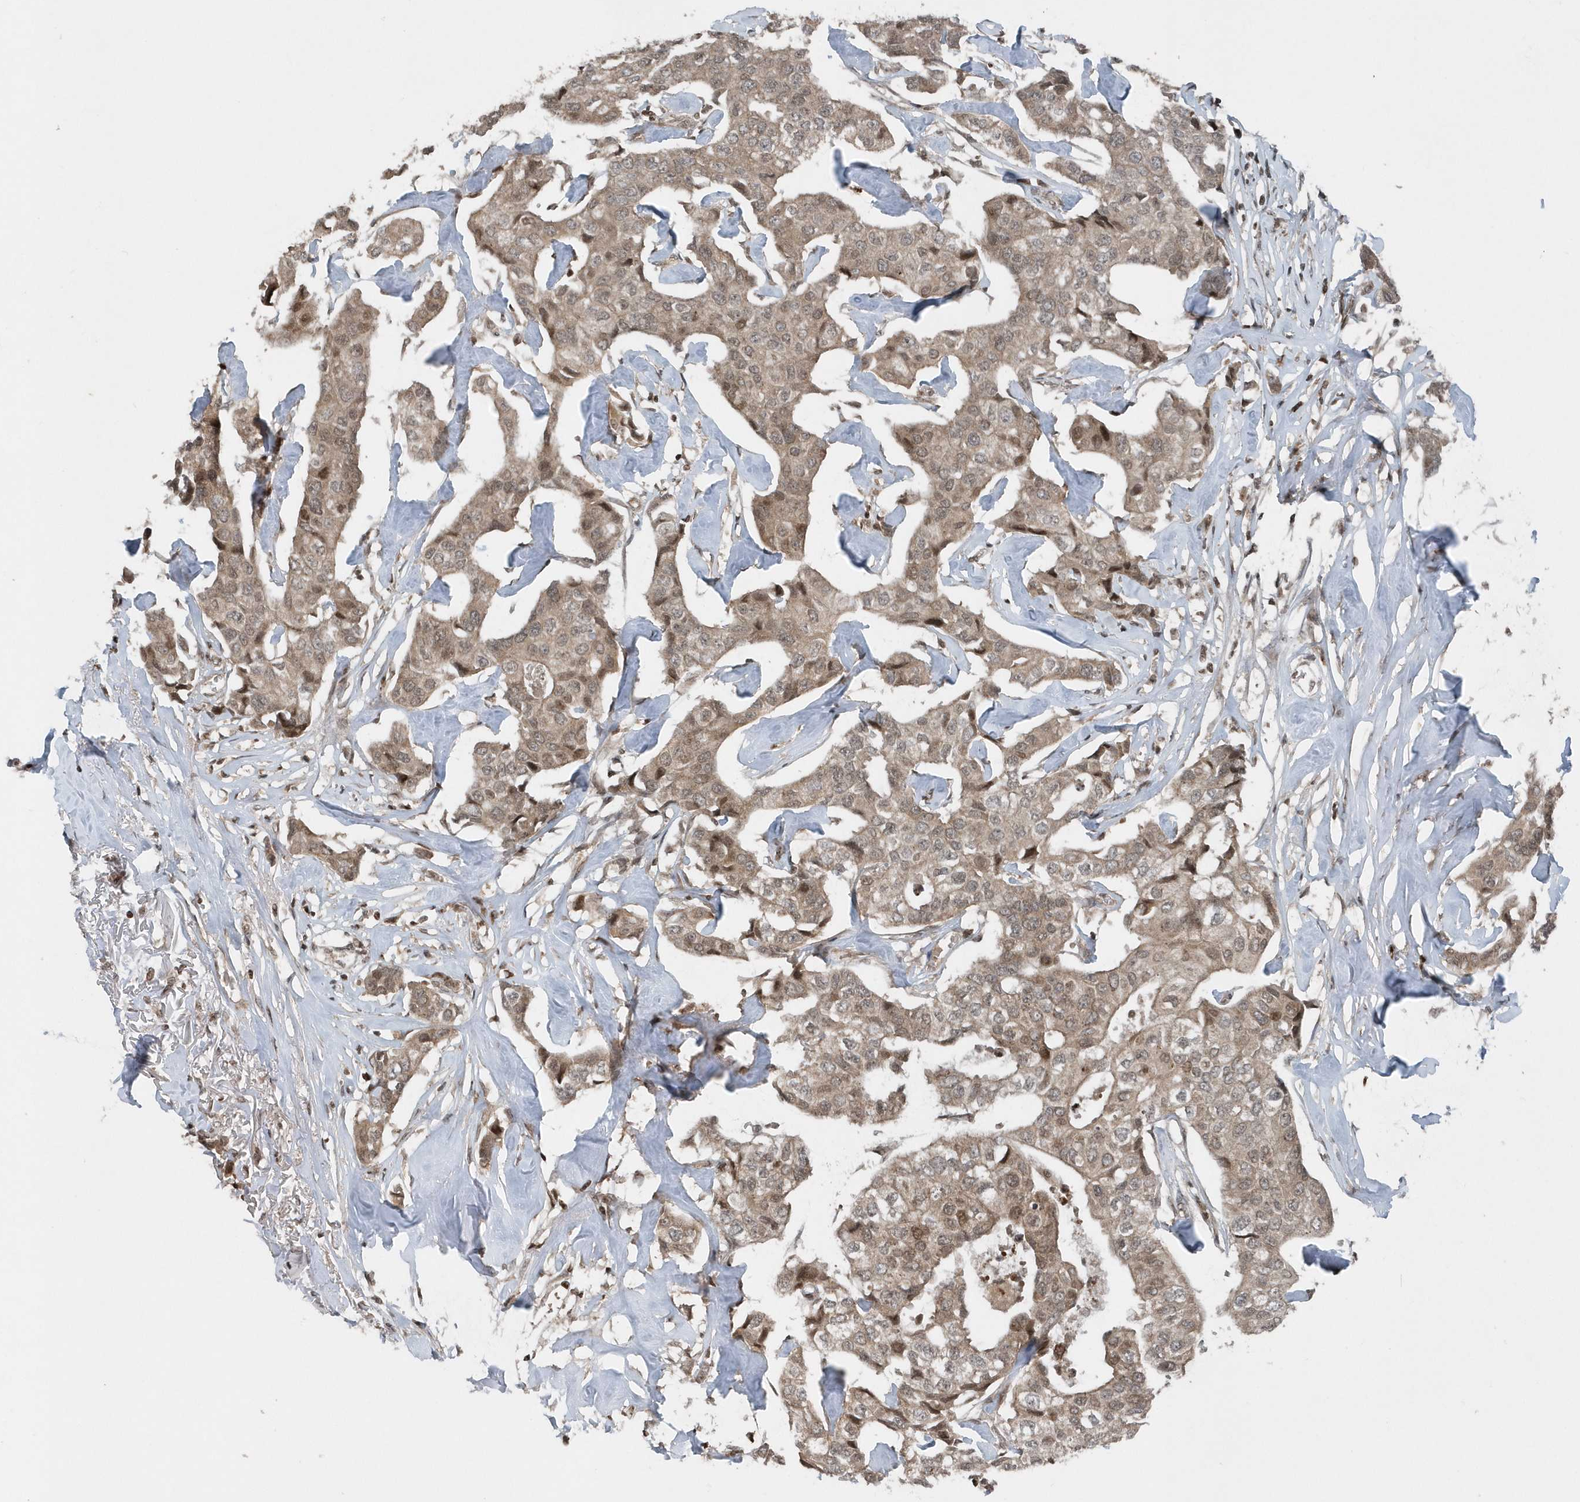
{"staining": {"intensity": "moderate", "quantity": ">75%", "location": "cytoplasmic/membranous"}, "tissue": "breast cancer", "cell_type": "Tumor cells", "image_type": "cancer", "snomed": [{"axis": "morphology", "description": "Duct carcinoma"}, {"axis": "topography", "description": "Breast"}], "caption": "Human breast cancer (invasive ductal carcinoma) stained with a brown dye demonstrates moderate cytoplasmic/membranous positive positivity in approximately >75% of tumor cells.", "gene": "EIF2B1", "patient": {"sex": "female", "age": 80}}